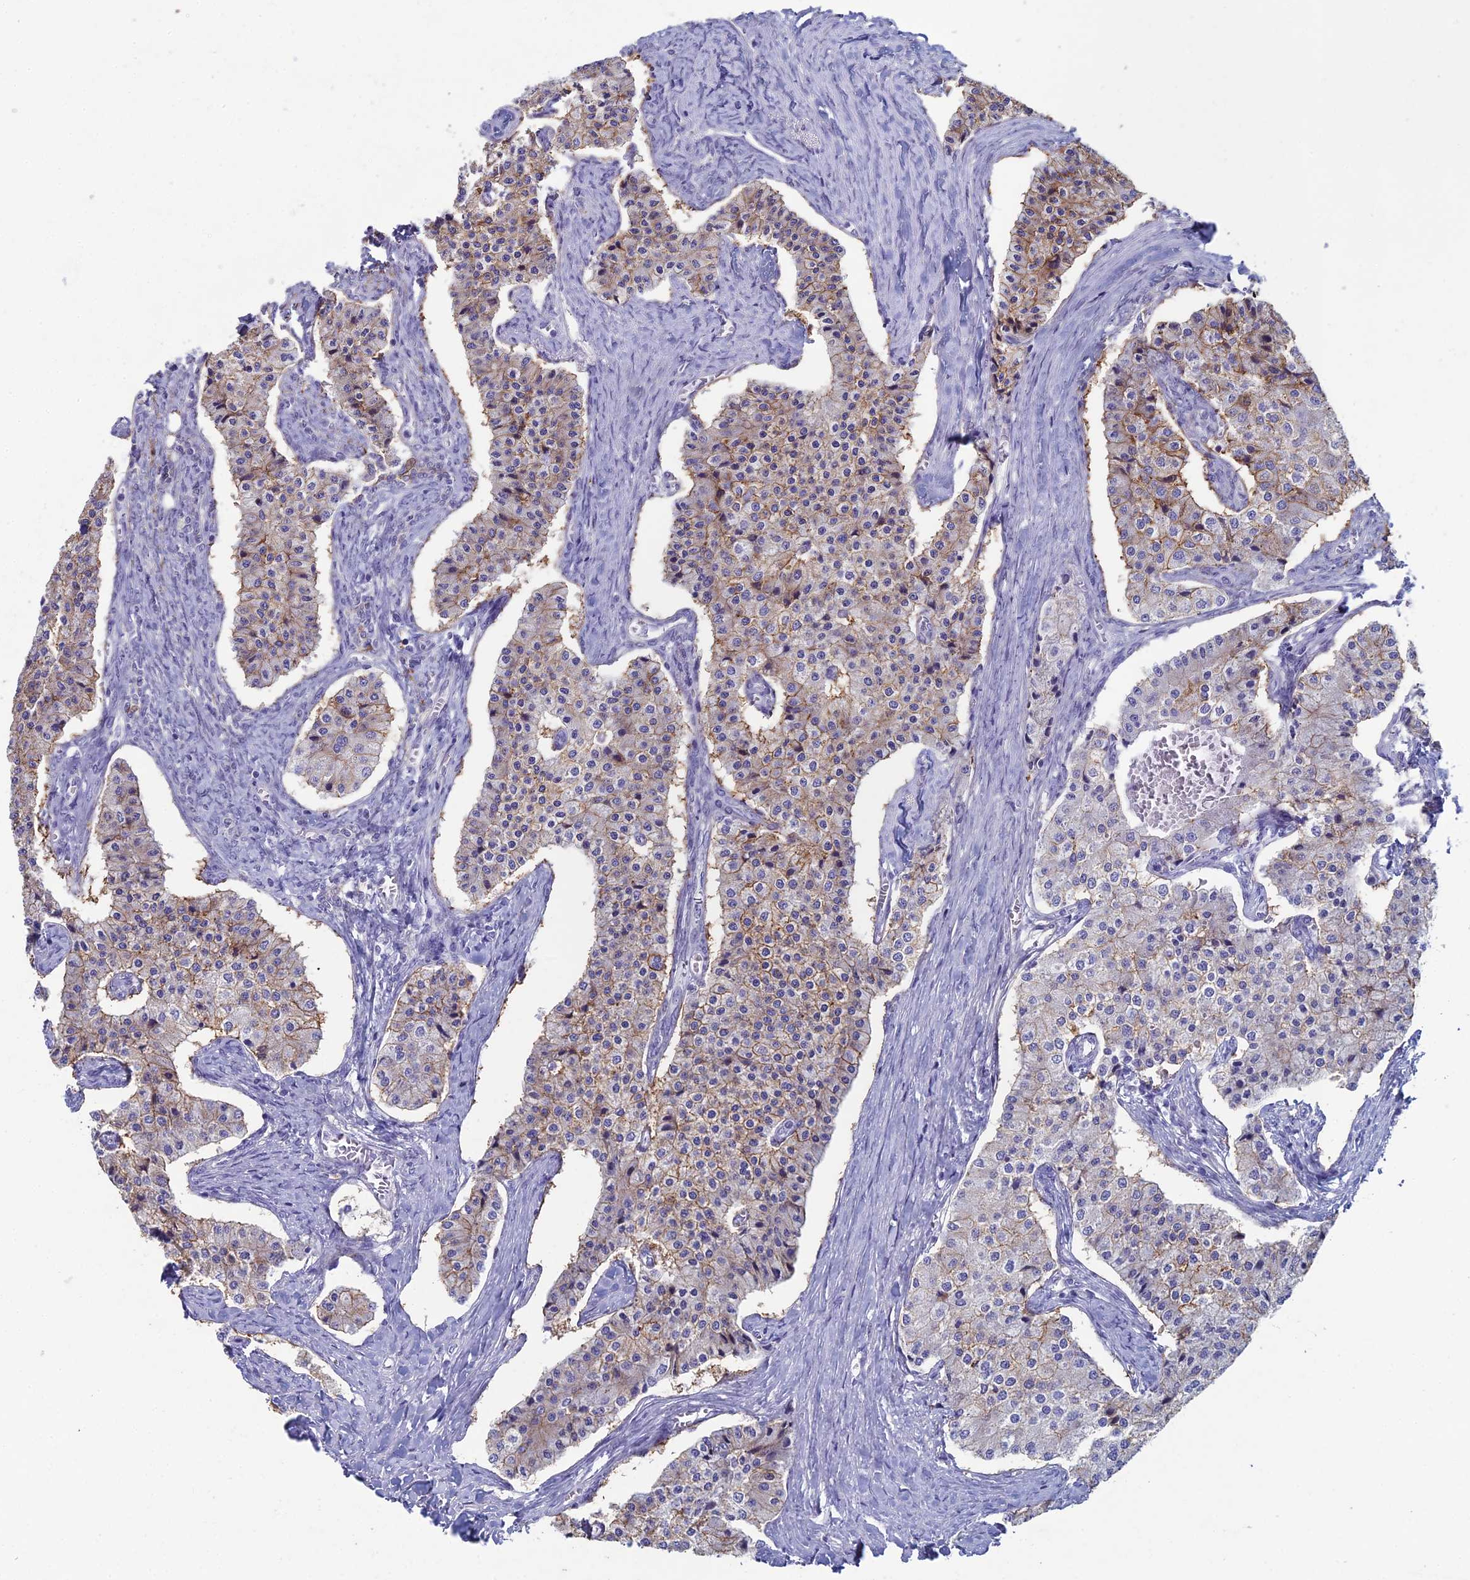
{"staining": {"intensity": "moderate", "quantity": "25%-75%", "location": "cytoplasmic/membranous"}, "tissue": "carcinoid", "cell_type": "Tumor cells", "image_type": "cancer", "snomed": [{"axis": "morphology", "description": "Carcinoid, malignant, NOS"}, {"axis": "topography", "description": "Colon"}], "caption": "About 25%-75% of tumor cells in carcinoid (malignant) reveal moderate cytoplasmic/membranous protein expression as visualized by brown immunohistochemical staining.", "gene": "NCAM1", "patient": {"sex": "female", "age": 52}}